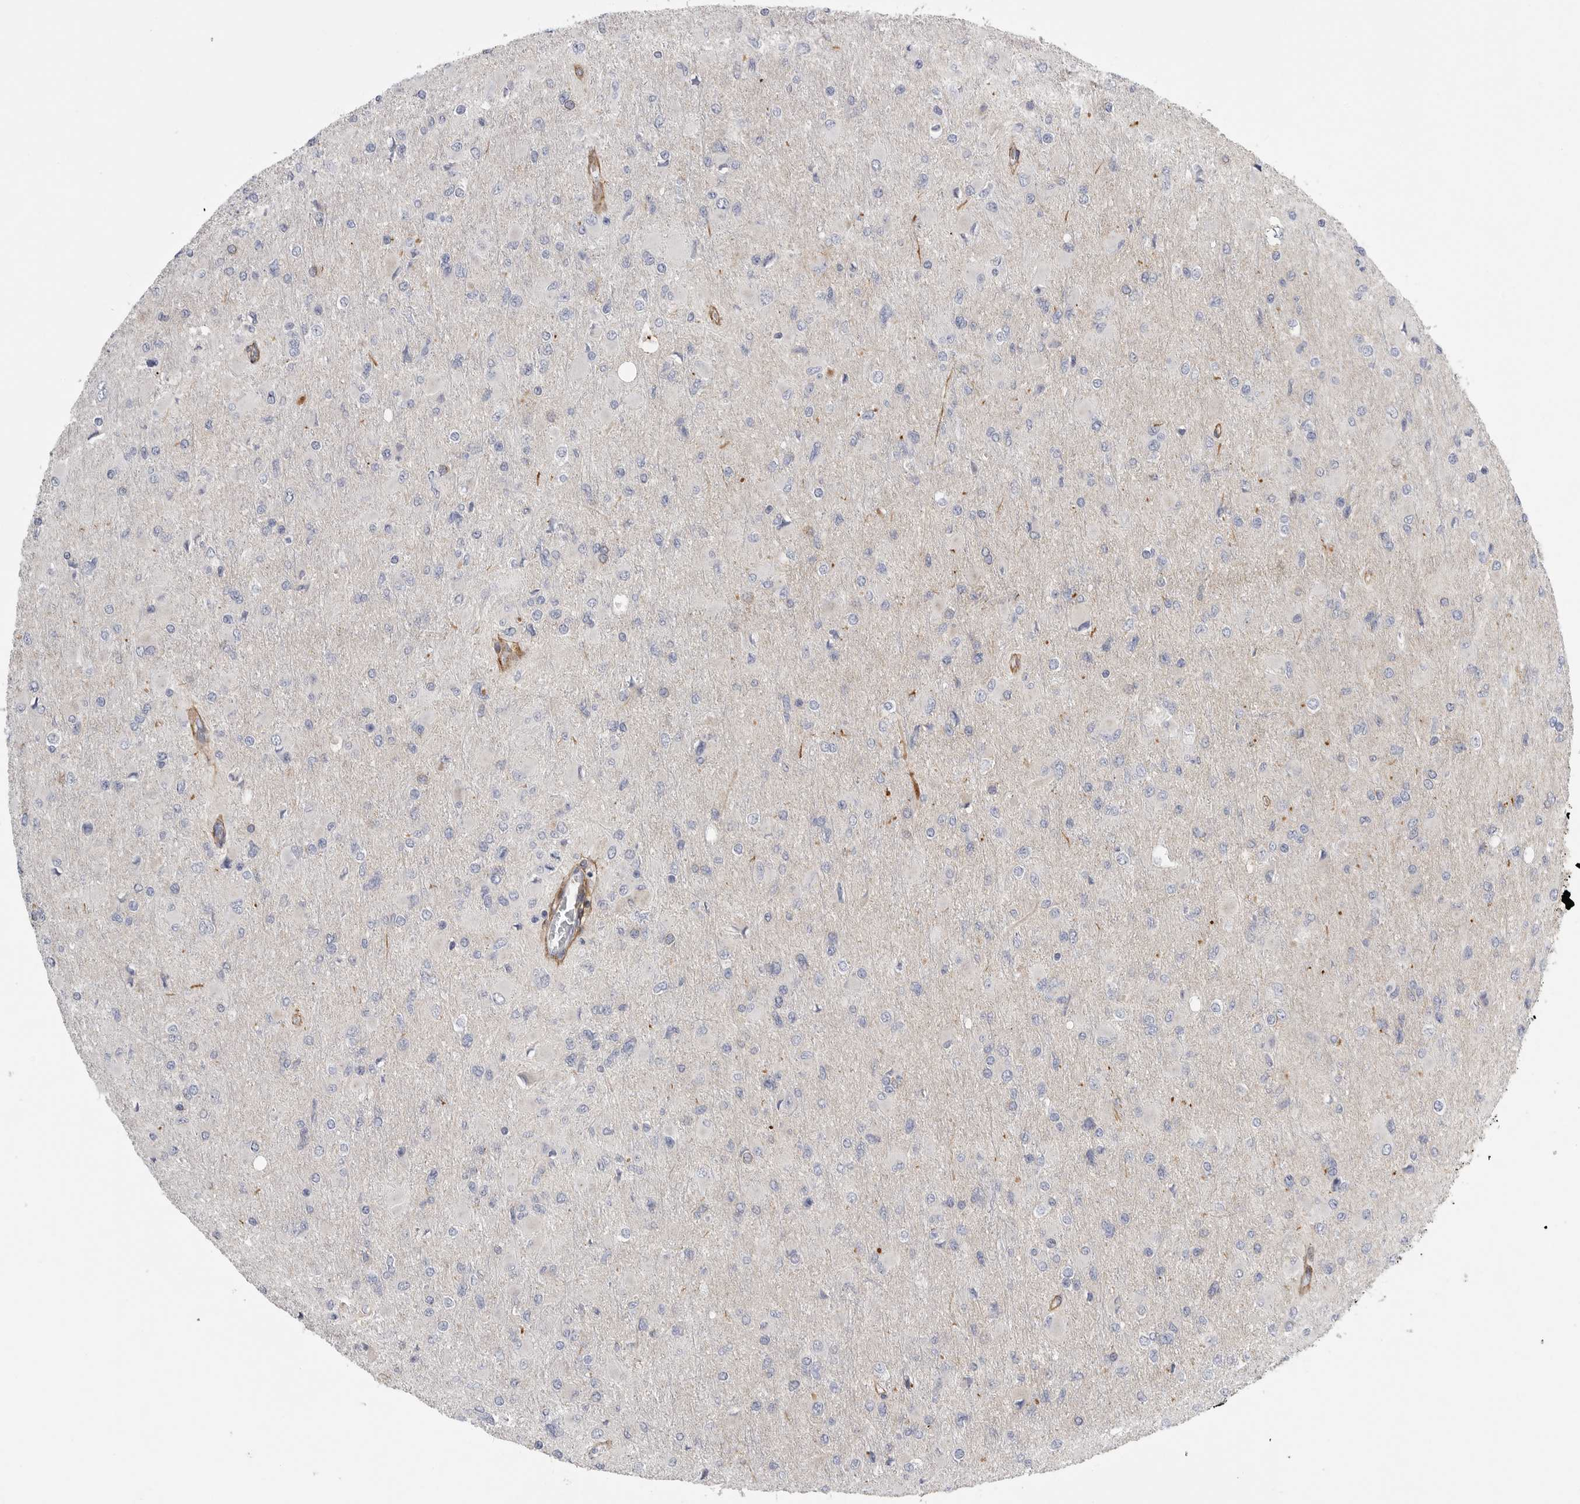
{"staining": {"intensity": "negative", "quantity": "none", "location": "none"}, "tissue": "glioma", "cell_type": "Tumor cells", "image_type": "cancer", "snomed": [{"axis": "morphology", "description": "Glioma, malignant, High grade"}, {"axis": "topography", "description": "Cerebral cortex"}], "caption": "Tumor cells show no significant expression in malignant glioma (high-grade).", "gene": "SDC3", "patient": {"sex": "female", "age": 36}}